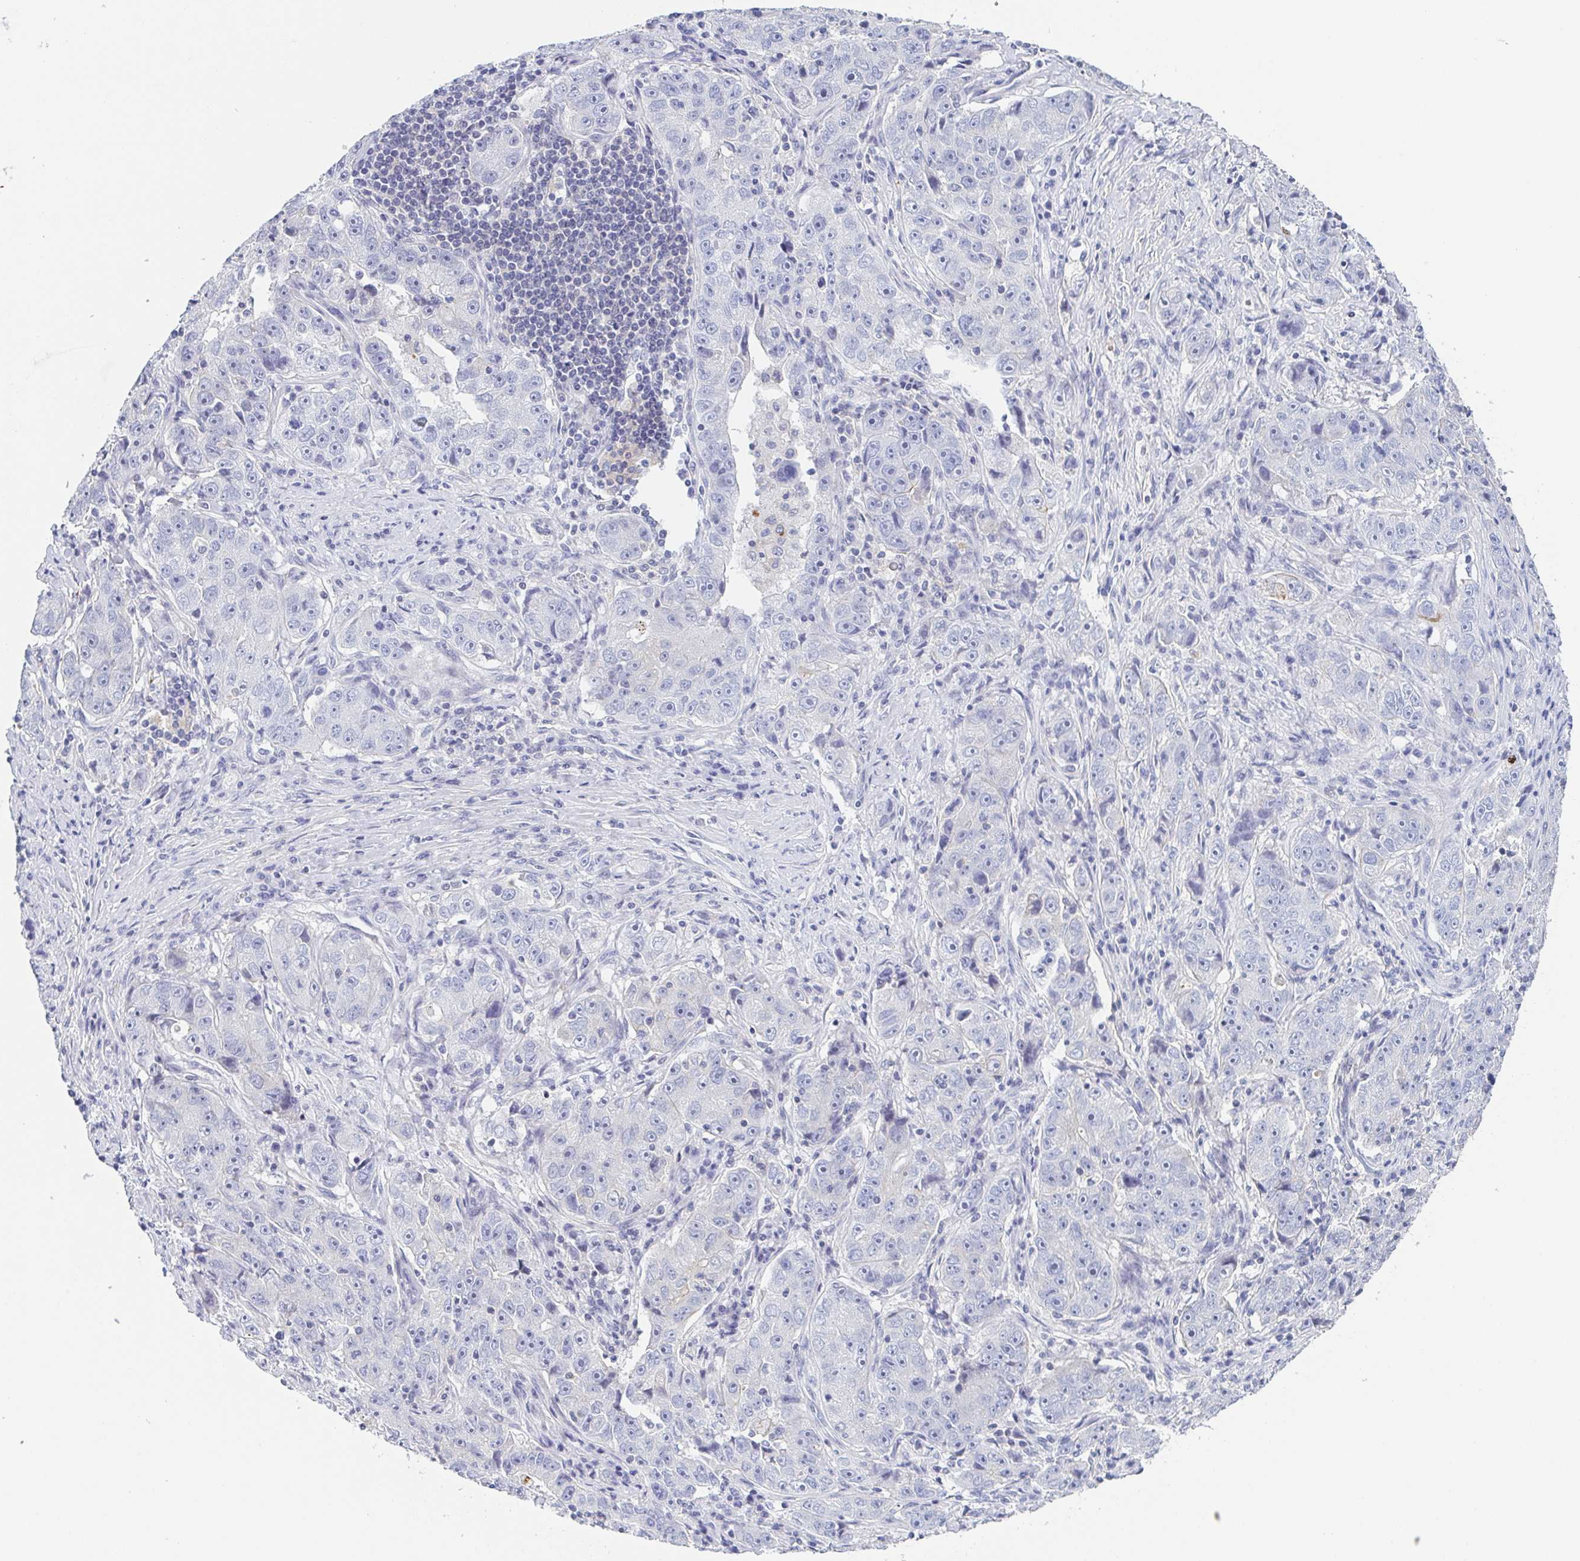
{"staining": {"intensity": "negative", "quantity": "none", "location": "none"}, "tissue": "lung cancer", "cell_type": "Tumor cells", "image_type": "cancer", "snomed": [{"axis": "morphology", "description": "Normal morphology"}, {"axis": "morphology", "description": "Adenocarcinoma, NOS"}, {"axis": "topography", "description": "Lymph node"}, {"axis": "topography", "description": "Lung"}], "caption": "The micrograph shows no staining of tumor cells in lung adenocarcinoma.", "gene": "RHOV", "patient": {"sex": "female", "age": 57}}